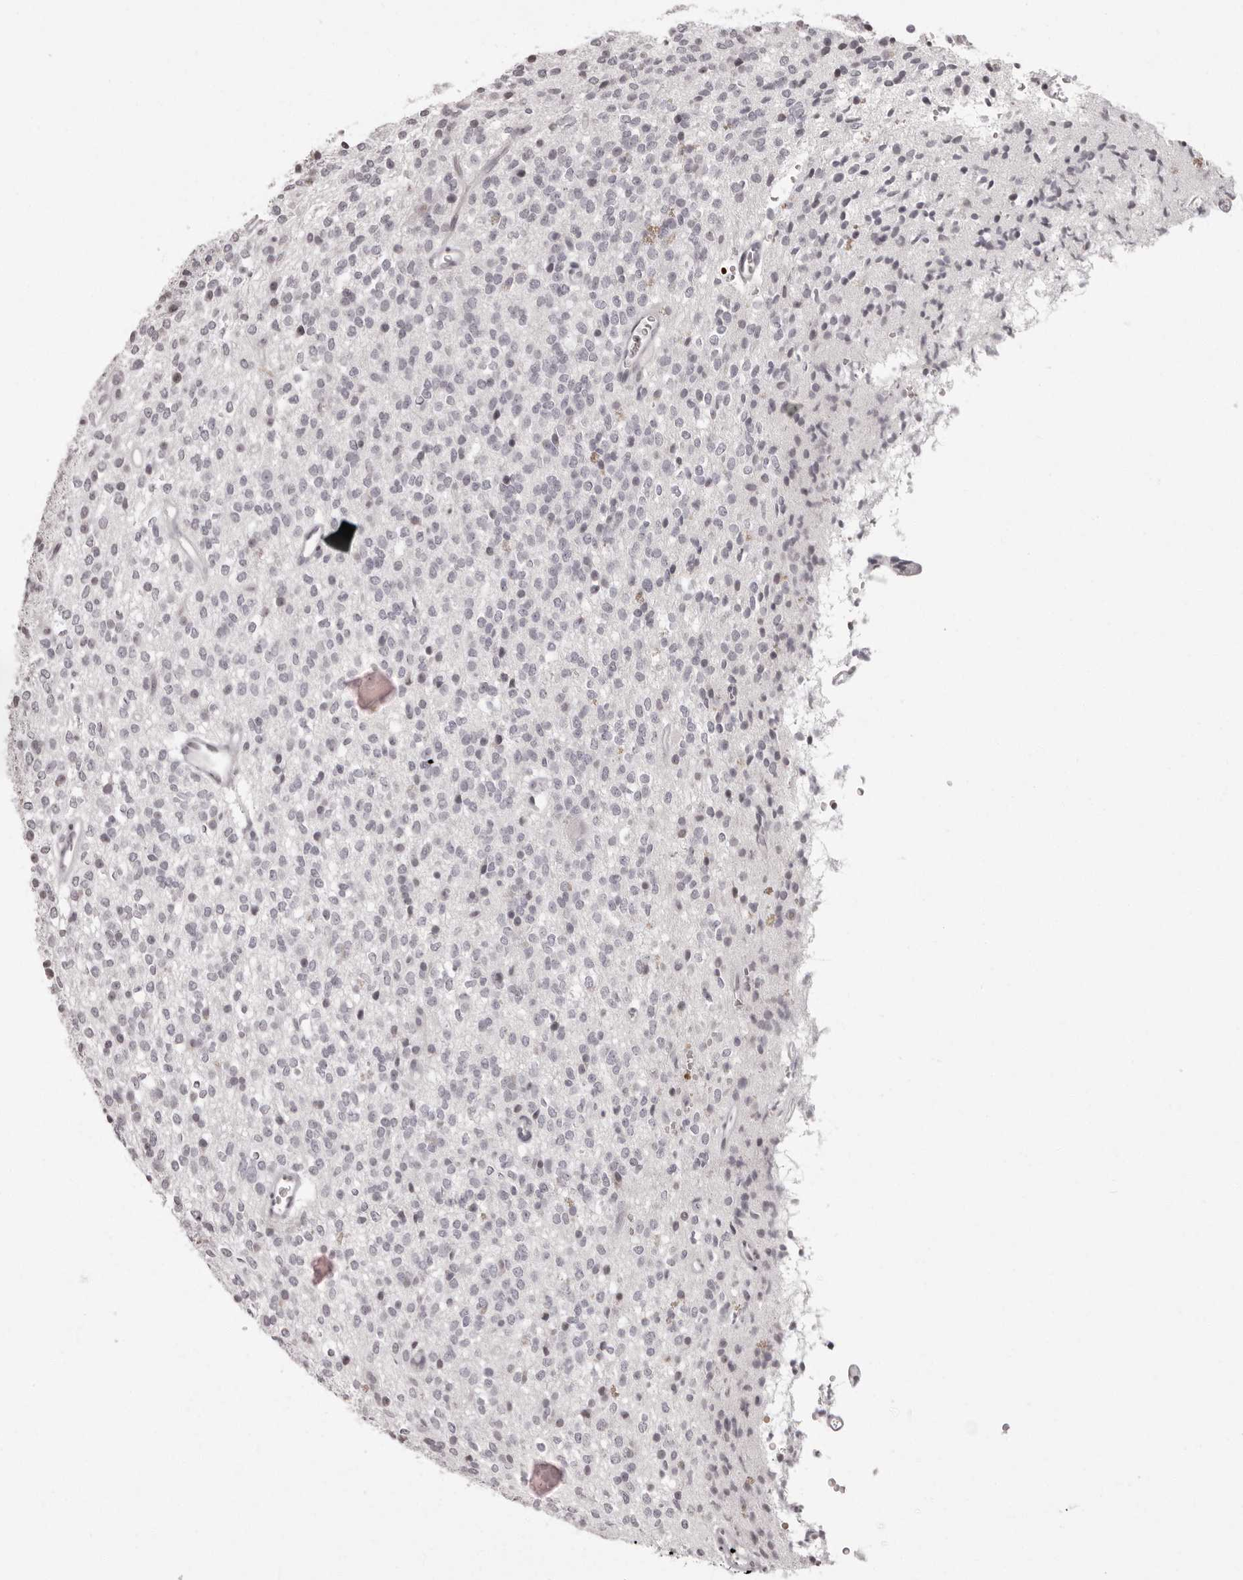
{"staining": {"intensity": "negative", "quantity": "none", "location": "none"}, "tissue": "glioma", "cell_type": "Tumor cells", "image_type": "cancer", "snomed": [{"axis": "morphology", "description": "Glioma, malignant, High grade"}, {"axis": "topography", "description": "Brain"}], "caption": "This is an immunohistochemistry (IHC) histopathology image of human glioma. There is no positivity in tumor cells.", "gene": "C8orf74", "patient": {"sex": "male", "age": 34}}